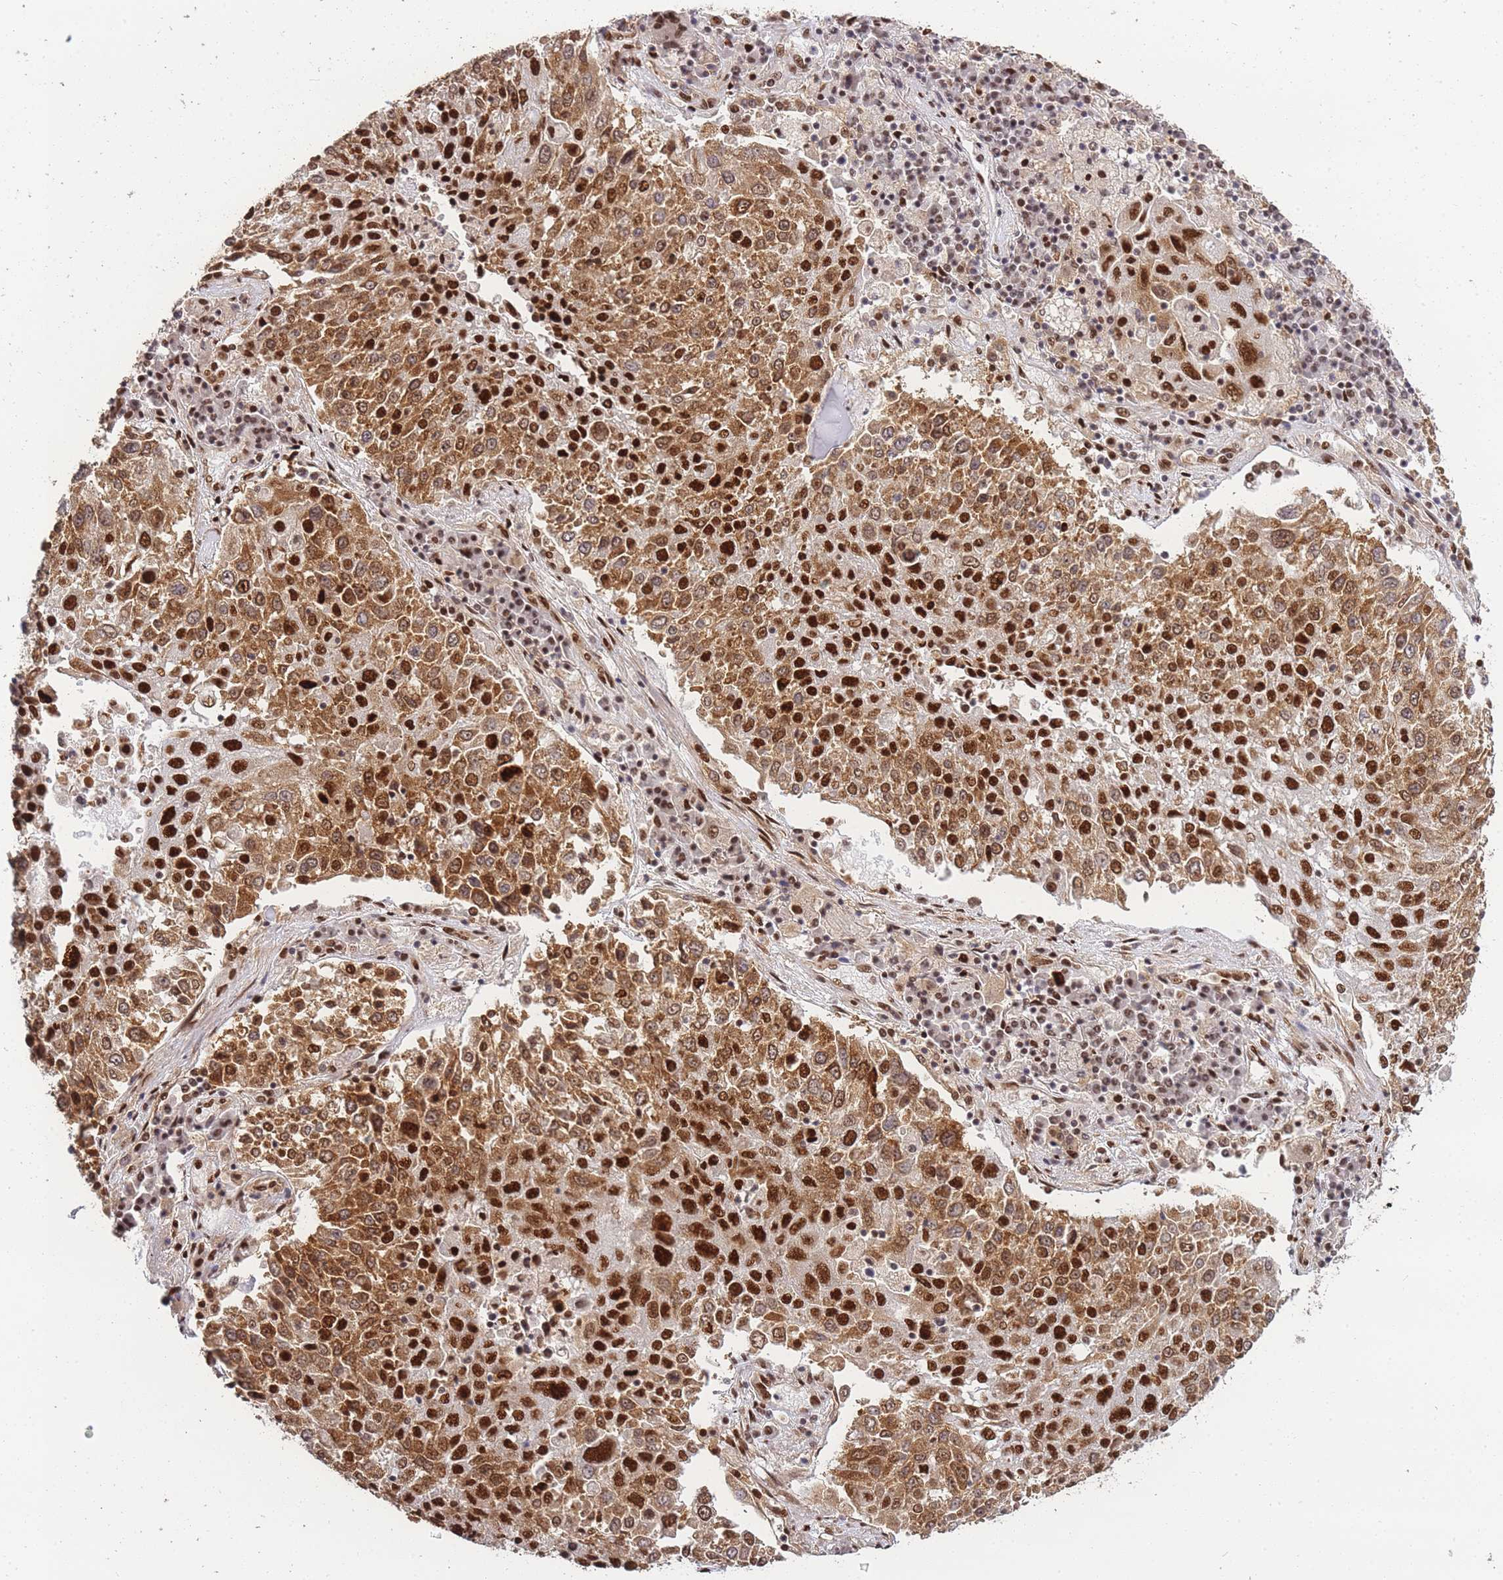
{"staining": {"intensity": "strong", "quantity": ">75%", "location": "cytoplasmic/membranous,nuclear"}, "tissue": "lung cancer", "cell_type": "Tumor cells", "image_type": "cancer", "snomed": [{"axis": "morphology", "description": "Squamous cell carcinoma, NOS"}, {"axis": "topography", "description": "Lung"}], "caption": "Lung cancer stained with a protein marker demonstrates strong staining in tumor cells.", "gene": "PRKDC", "patient": {"sex": "male", "age": 65}}